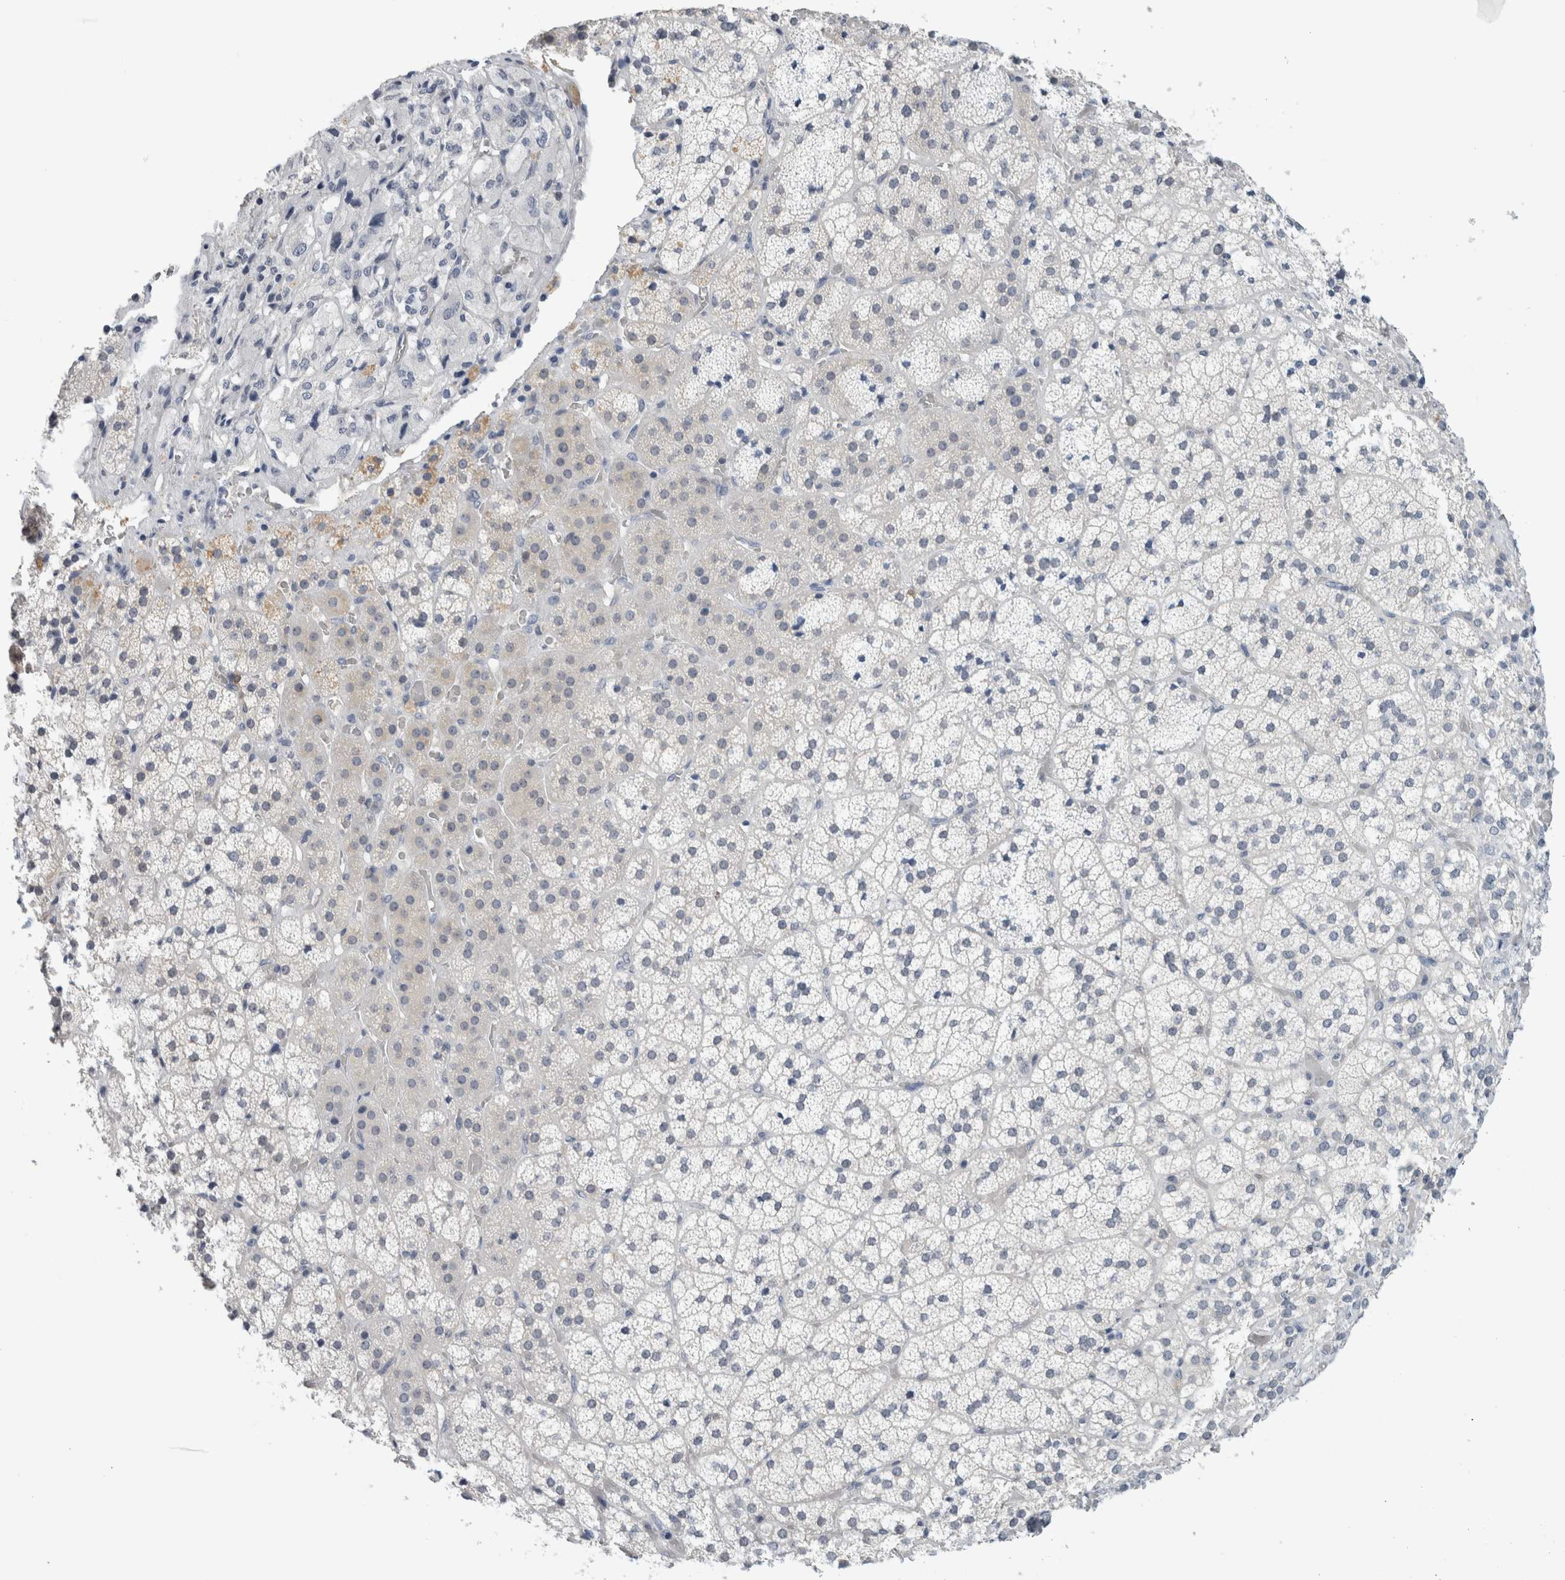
{"staining": {"intensity": "weak", "quantity": "<25%", "location": "cytoplasmic/membranous"}, "tissue": "adrenal gland", "cell_type": "Glandular cells", "image_type": "normal", "snomed": [{"axis": "morphology", "description": "Normal tissue, NOS"}, {"axis": "topography", "description": "Adrenal gland"}], "caption": "The micrograph exhibits no significant expression in glandular cells of adrenal gland. Brightfield microscopy of immunohistochemistry (IHC) stained with DAB (brown) and hematoxylin (blue), captured at high magnification.", "gene": "CASP6", "patient": {"sex": "female", "age": 44}}